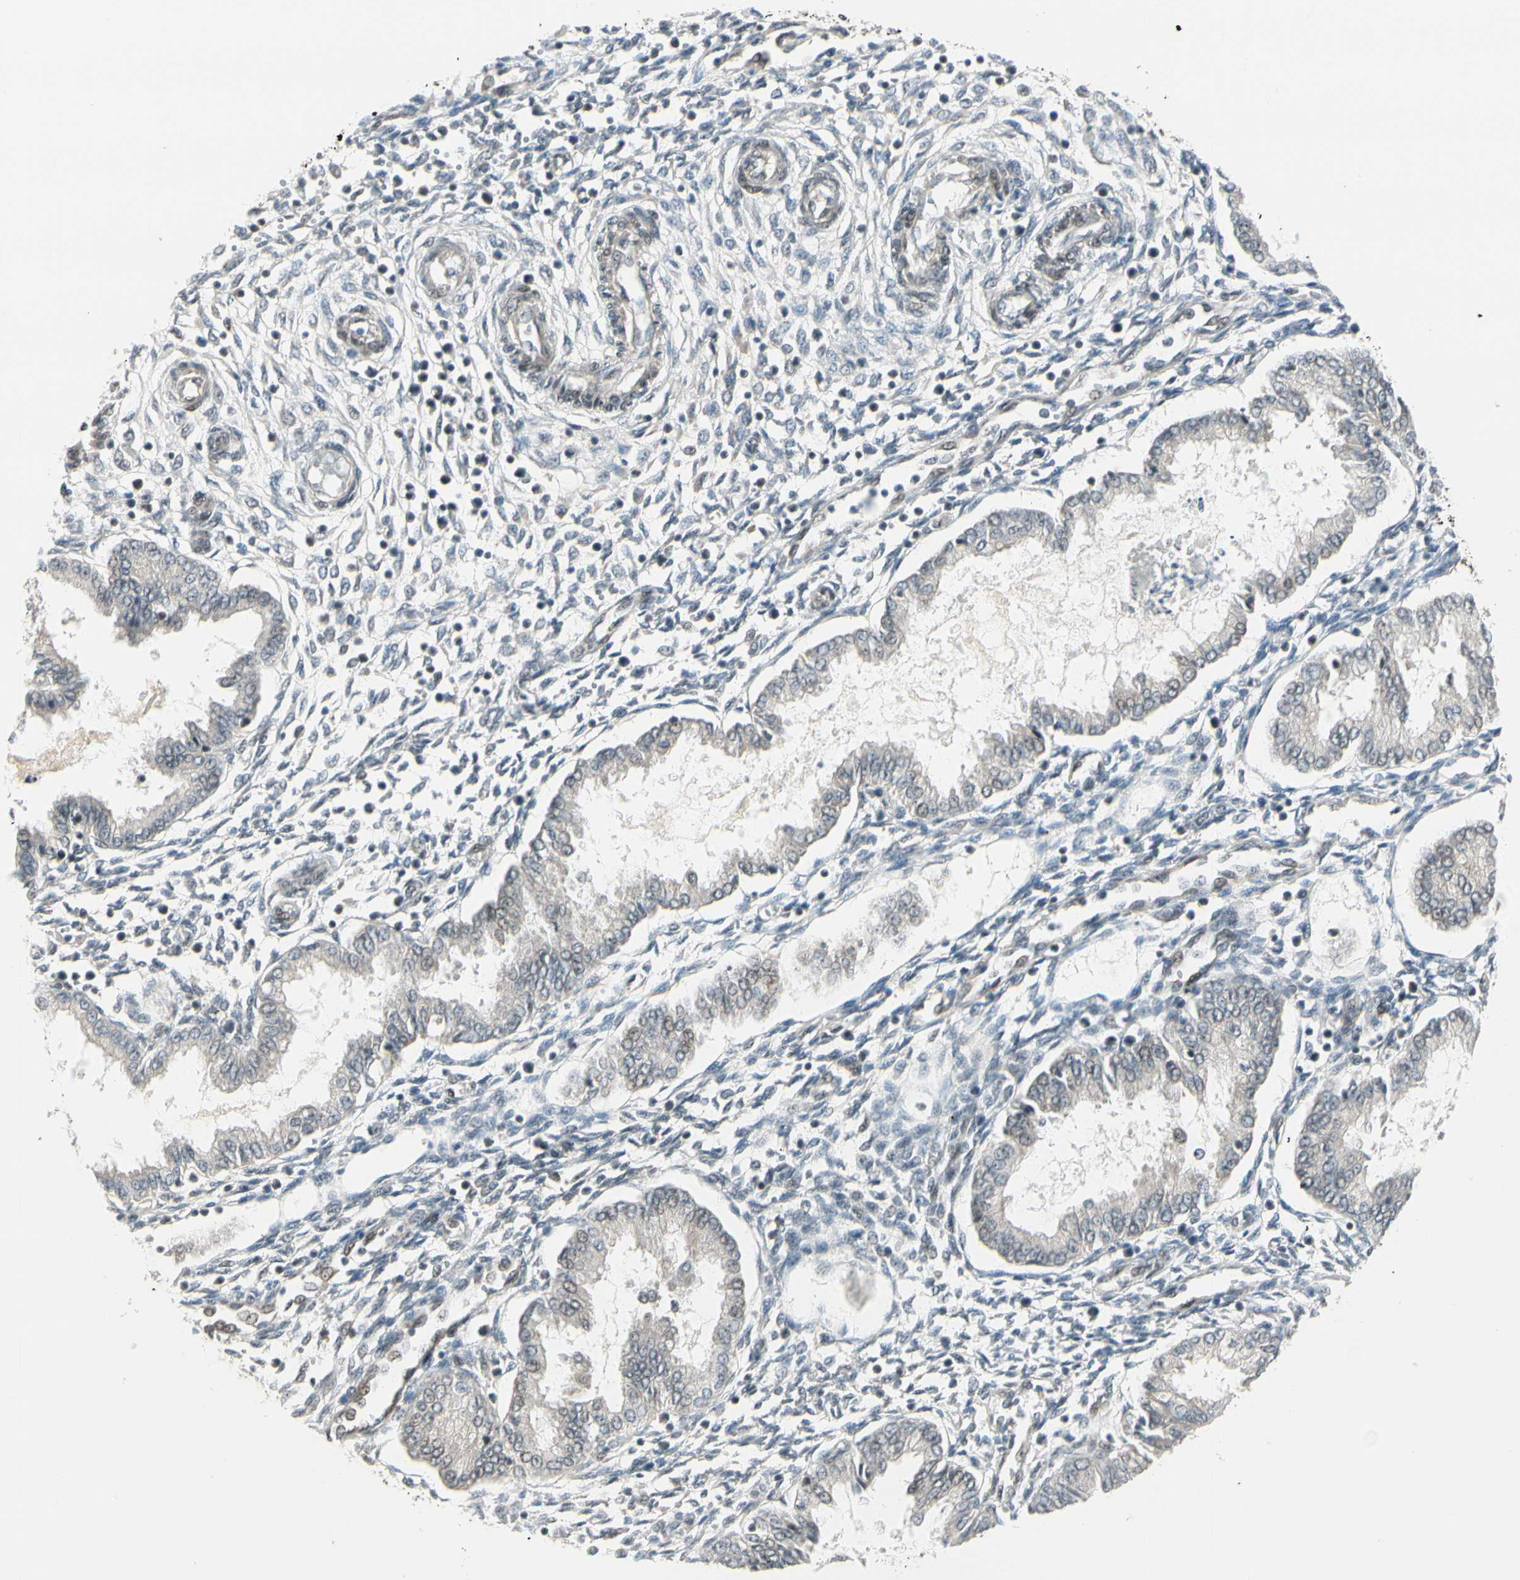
{"staining": {"intensity": "strong", "quantity": "25%-75%", "location": "nuclear"}, "tissue": "endometrium", "cell_type": "Cells in endometrial stroma", "image_type": "normal", "snomed": [{"axis": "morphology", "description": "Normal tissue, NOS"}, {"axis": "topography", "description": "Endometrium"}], "caption": "The micrograph demonstrates immunohistochemical staining of benign endometrium. There is strong nuclear expression is present in approximately 25%-75% of cells in endometrial stroma.", "gene": "CHAMP1", "patient": {"sex": "female", "age": 33}}